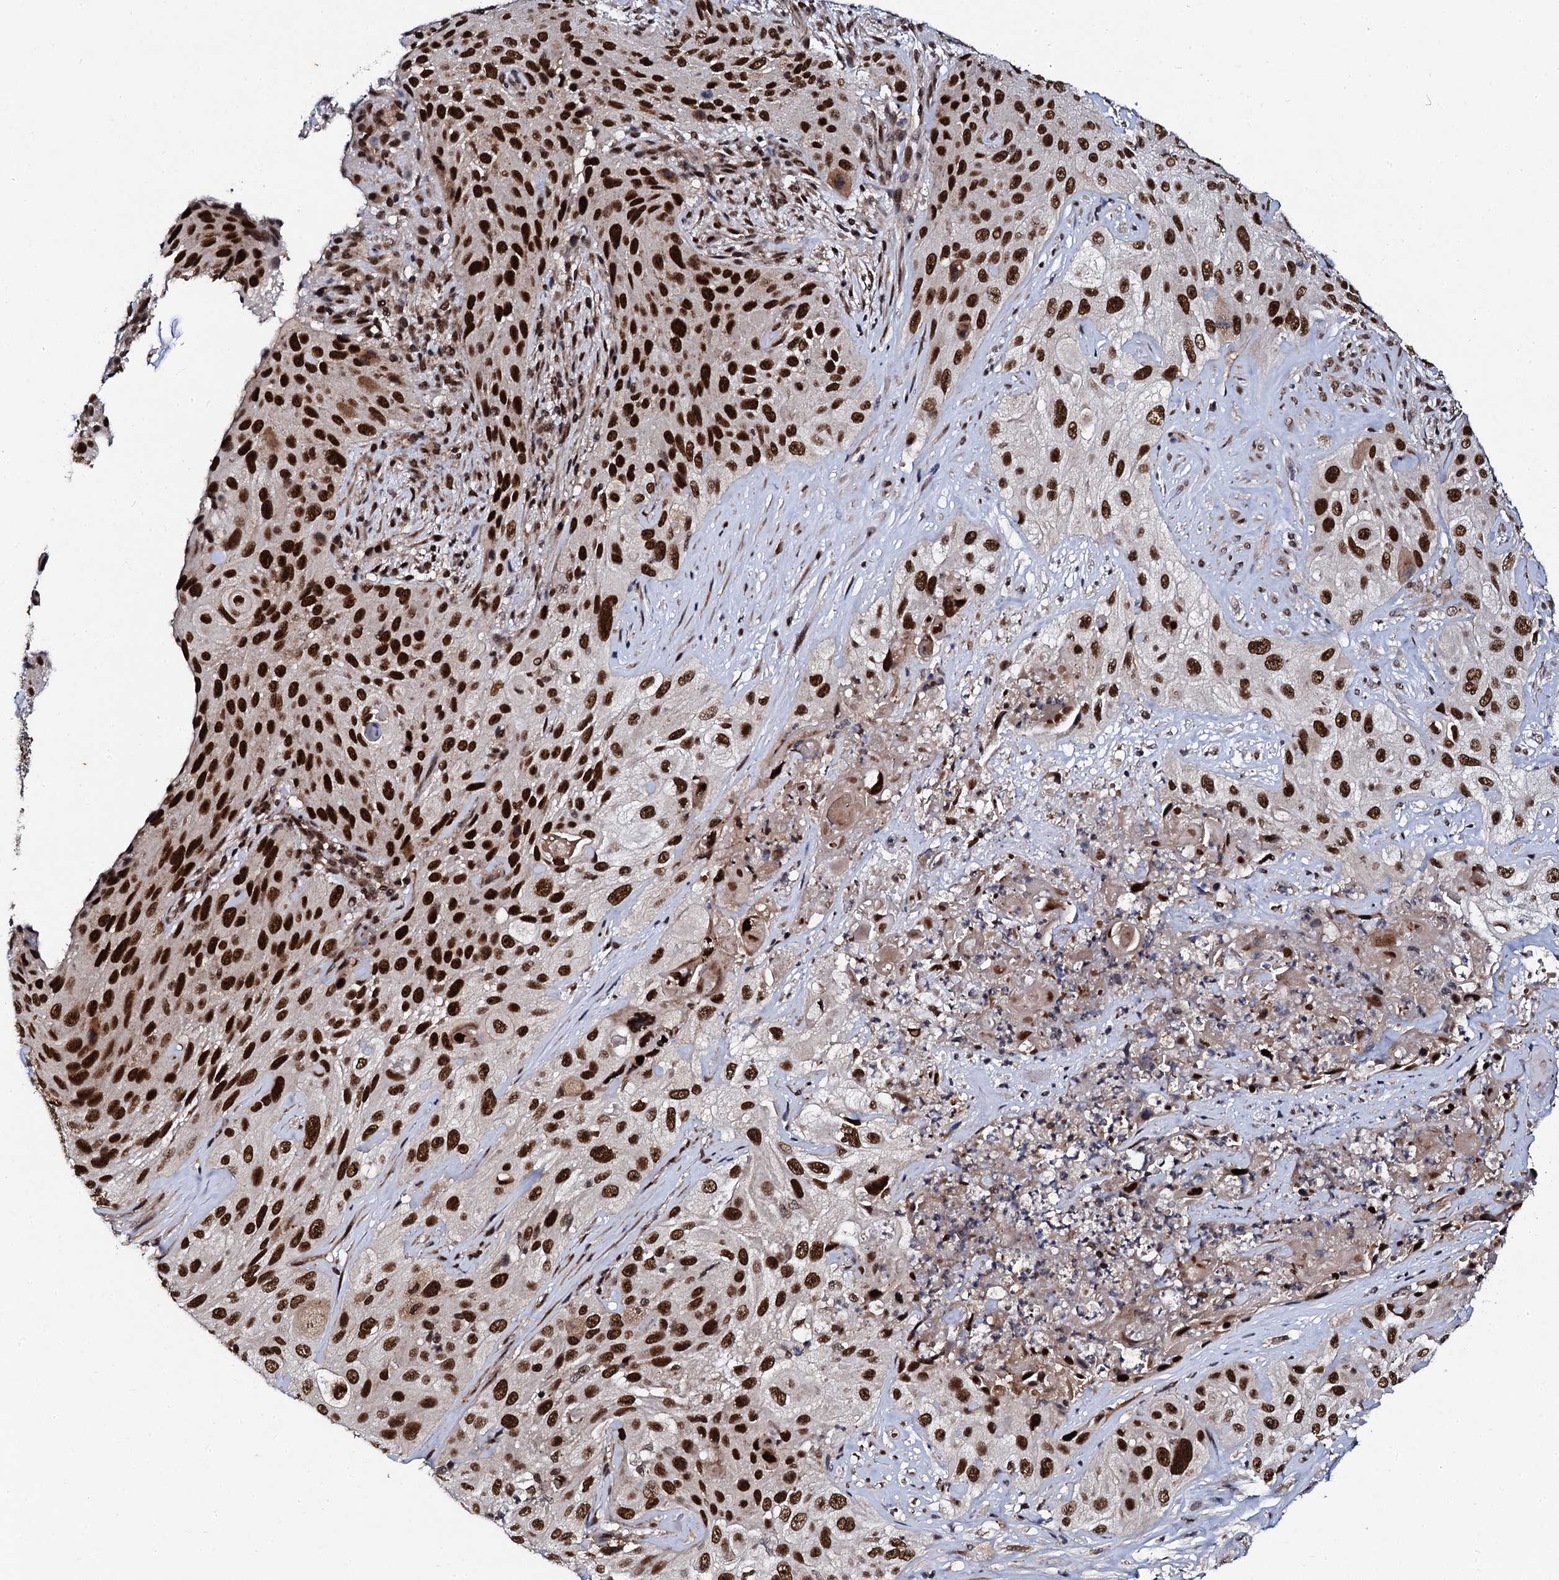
{"staining": {"intensity": "strong", "quantity": ">75%", "location": "nuclear"}, "tissue": "cervical cancer", "cell_type": "Tumor cells", "image_type": "cancer", "snomed": [{"axis": "morphology", "description": "Squamous cell carcinoma, NOS"}, {"axis": "topography", "description": "Cervix"}], "caption": "An image of squamous cell carcinoma (cervical) stained for a protein shows strong nuclear brown staining in tumor cells.", "gene": "CSTF3", "patient": {"sex": "female", "age": 42}}